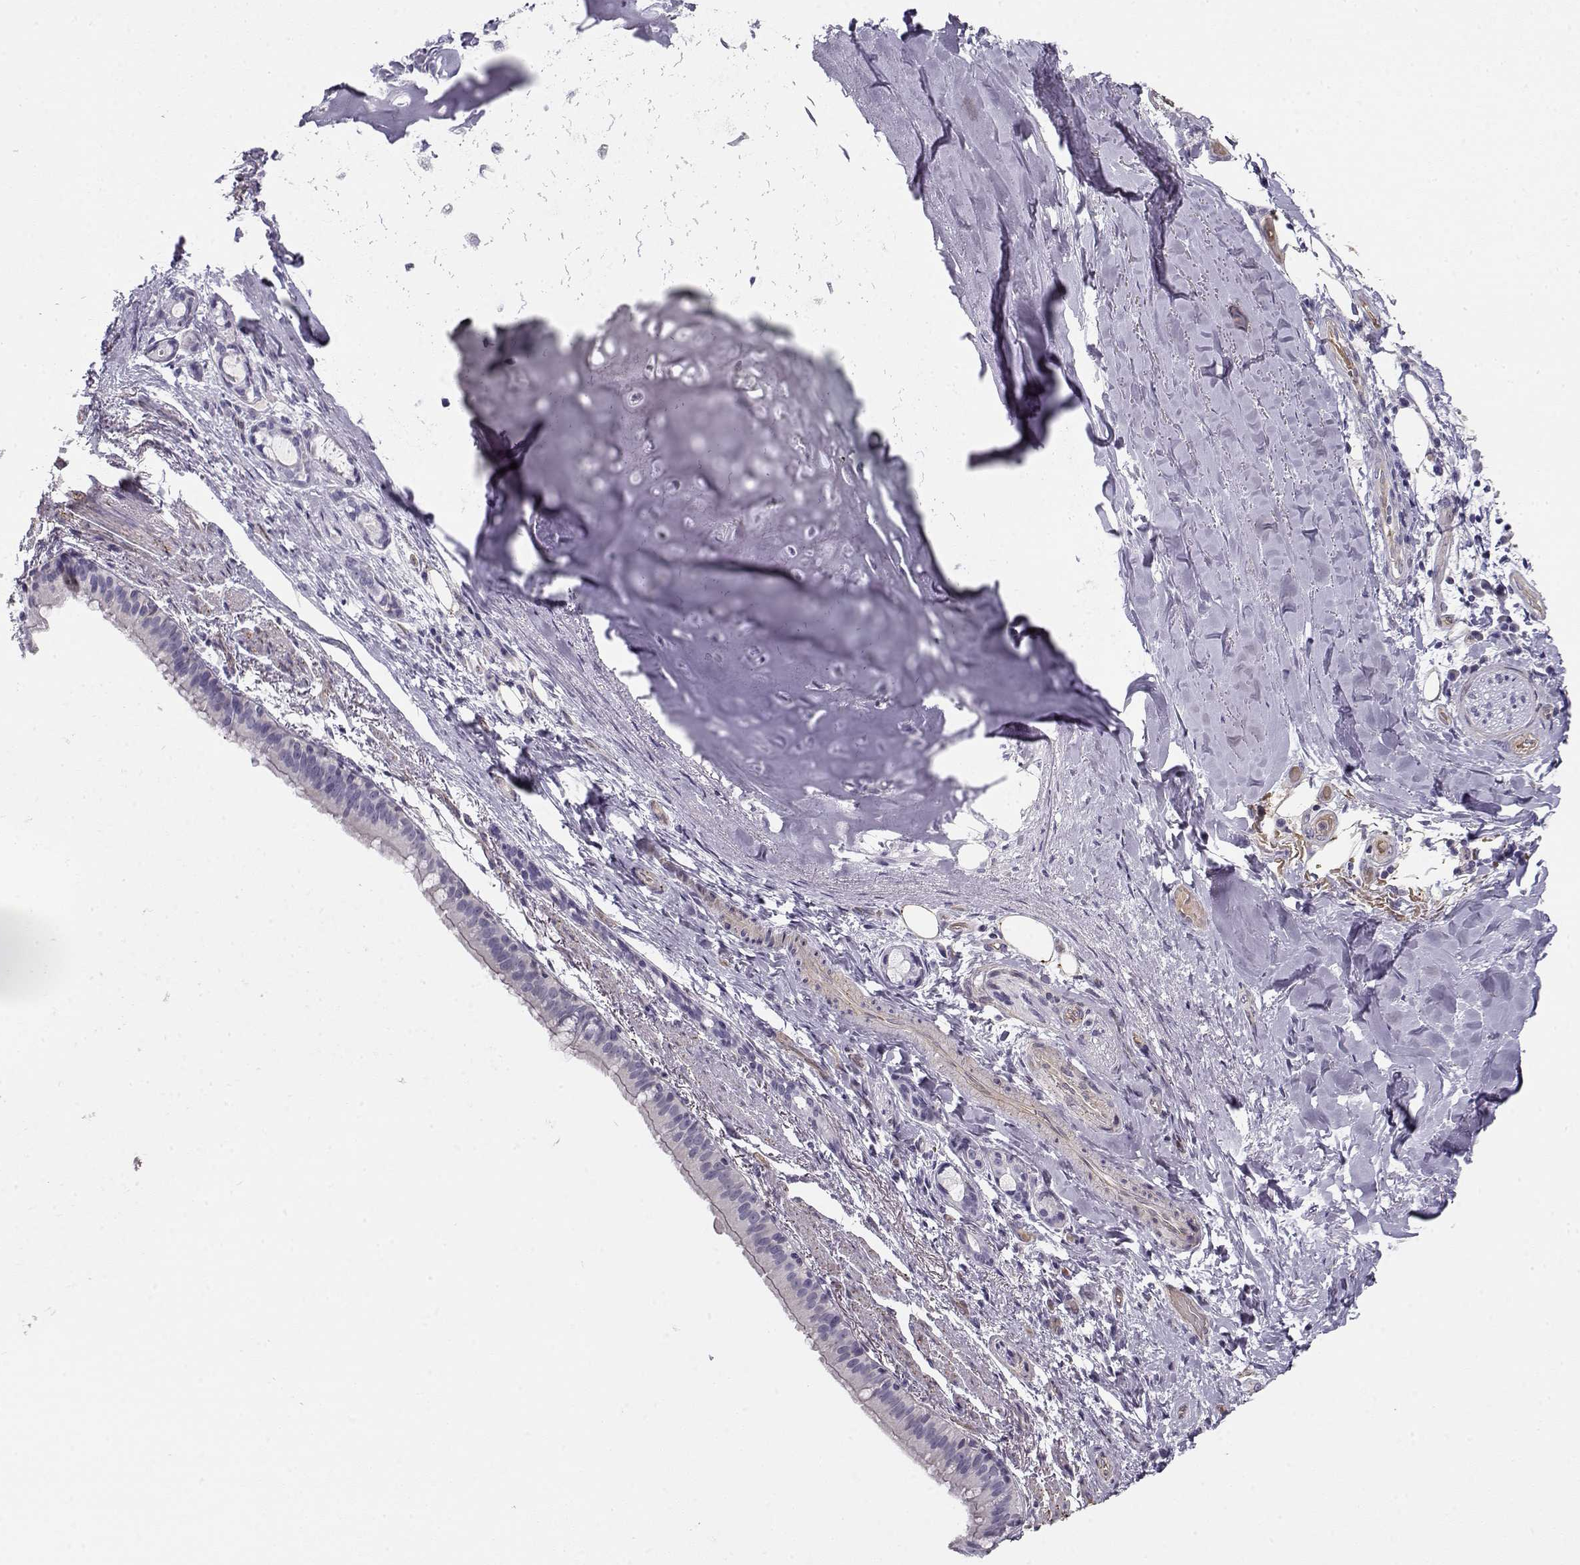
{"staining": {"intensity": "negative", "quantity": "none", "location": "none"}, "tissue": "bronchus", "cell_type": "Respiratory epithelial cells", "image_type": "normal", "snomed": [{"axis": "morphology", "description": "Normal tissue, NOS"}, {"axis": "morphology", "description": "Squamous cell carcinoma, NOS"}, {"axis": "topography", "description": "Bronchus"}, {"axis": "topography", "description": "Lung"}], "caption": "This histopathology image is of benign bronchus stained with IHC to label a protein in brown with the nuclei are counter-stained blue. There is no staining in respiratory epithelial cells. Brightfield microscopy of immunohistochemistry (IHC) stained with DAB (brown) and hematoxylin (blue), captured at high magnification.", "gene": "MYO1A", "patient": {"sex": "male", "age": 69}}